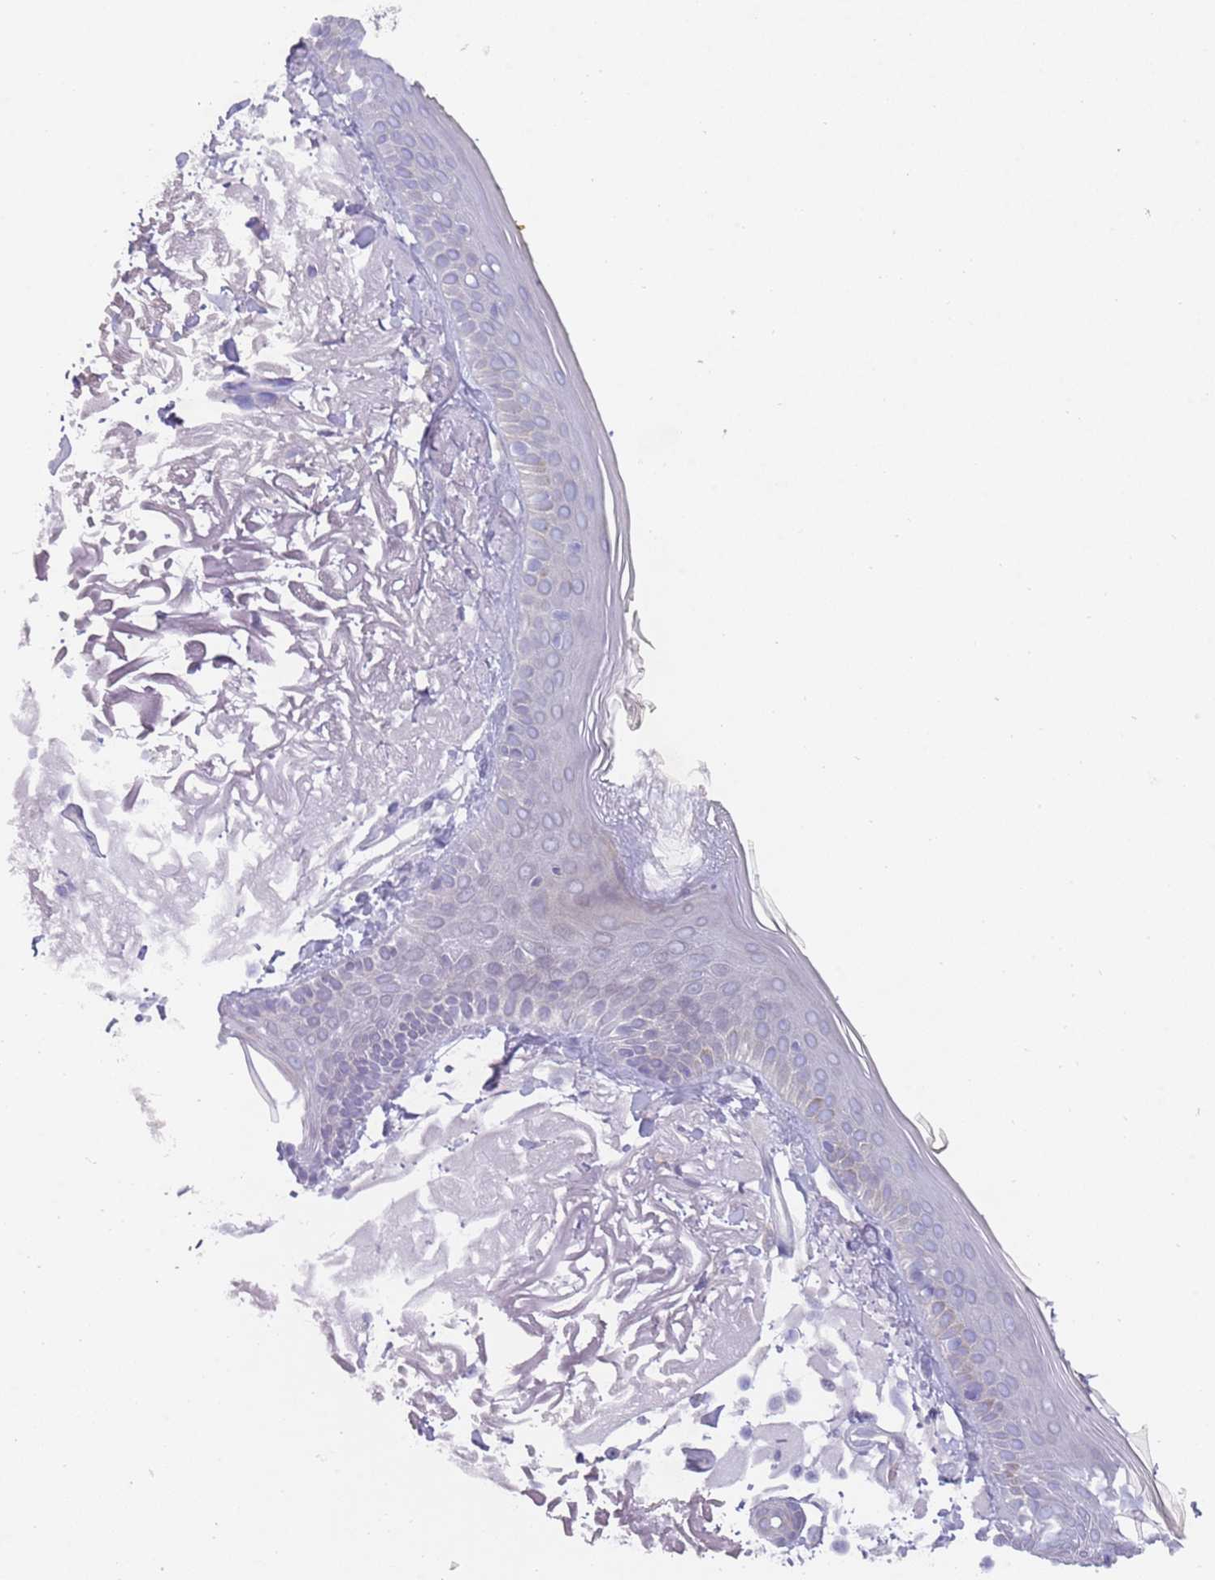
{"staining": {"intensity": "negative", "quantity": "none", "location": "none"}, "tissue": "skin", "cell_type": "Fibroblasts", "image_type": "normal", "snomed": [{"axis": "morphology", "description": "Normal tissue, NOS"}, {"axis": "topography", "description": "Skin"}, {"axis": "topography", "description": "Skeletal muscle"}], "caption": "A high-resolution image shows immunohistochemistry staining of normal skin, which demonstrates no significant positivity in fibroblasts.", "gene": "PRAC1", "patient": {"sex": "male", "age": 83}}